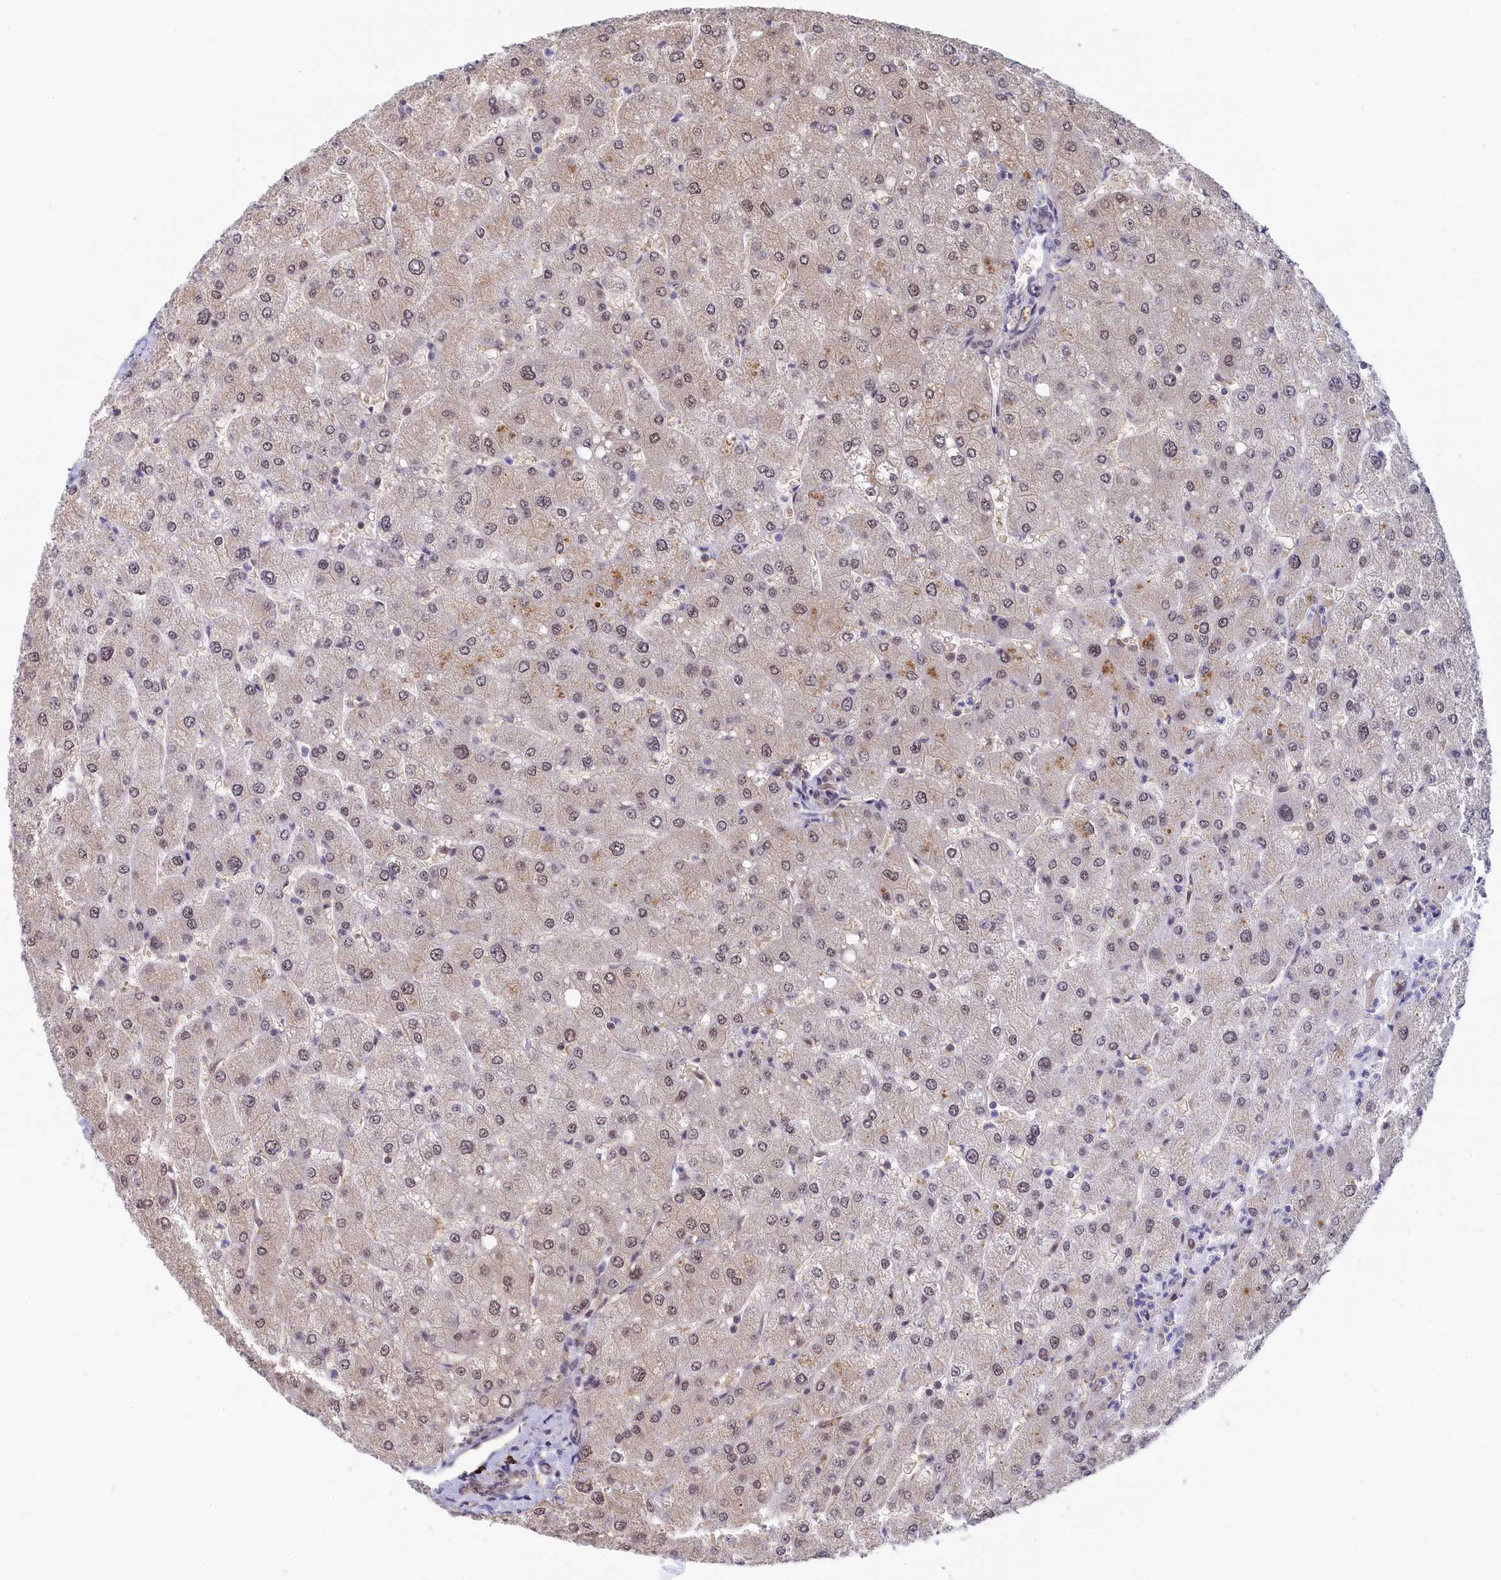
{"staining": {"intensity": "weak", "quantity": "25%-75%", "location": "nuclear"}, "tissue": "liver", "cell_type": "Cholangiocytes", "image_type": "normal", "snomed": [{"axis": "morphology", "description": "Normal tissue, NOS"}, {"axis": "topography", "description": "Liver"}], "caption": "Benign liver demonstrates weak nuclear staining in approximately 25%-75% of cholangiocytes.", "gene": "TAB1", "patient": {"sex": "male", "age": 55}}